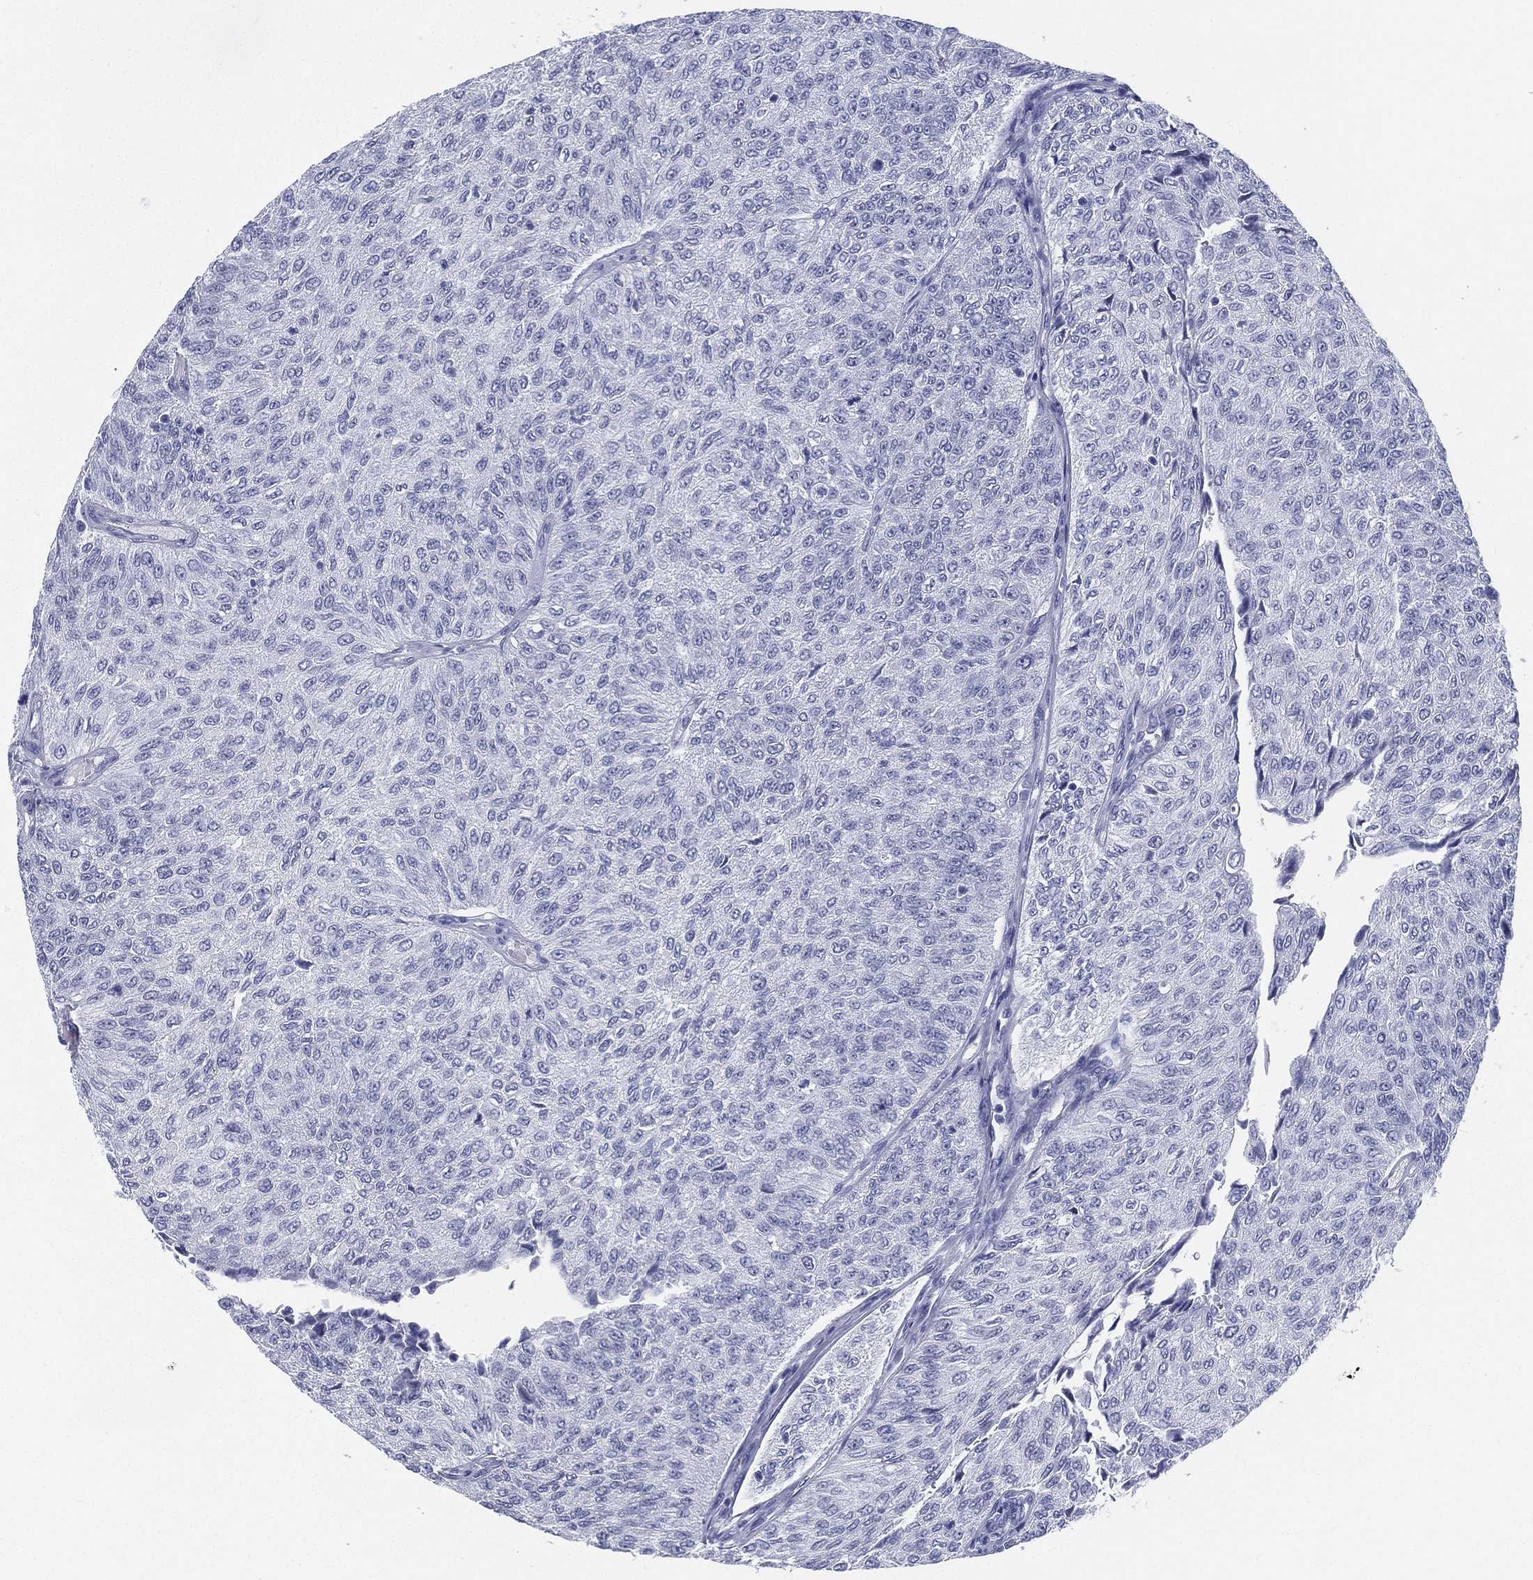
{"staining": {"intensity": "negative", "quantity": "none", "location": "none"}, "tissue": "urothelial cancer", "cell_type": "Tumor cells", "image_type": "cancer", "snomed": [{"axis": "morphology", "description": "Urothelial carcinoma, Low grade"}, {"axis": "topography", "description": "Urinary bladder"}], "caption": "The micrograph reveals no significant staining in tumor cells of urothelial cancer.", "gene": "ATP1B2", "patient": {"sex": "male", "age": 78}}